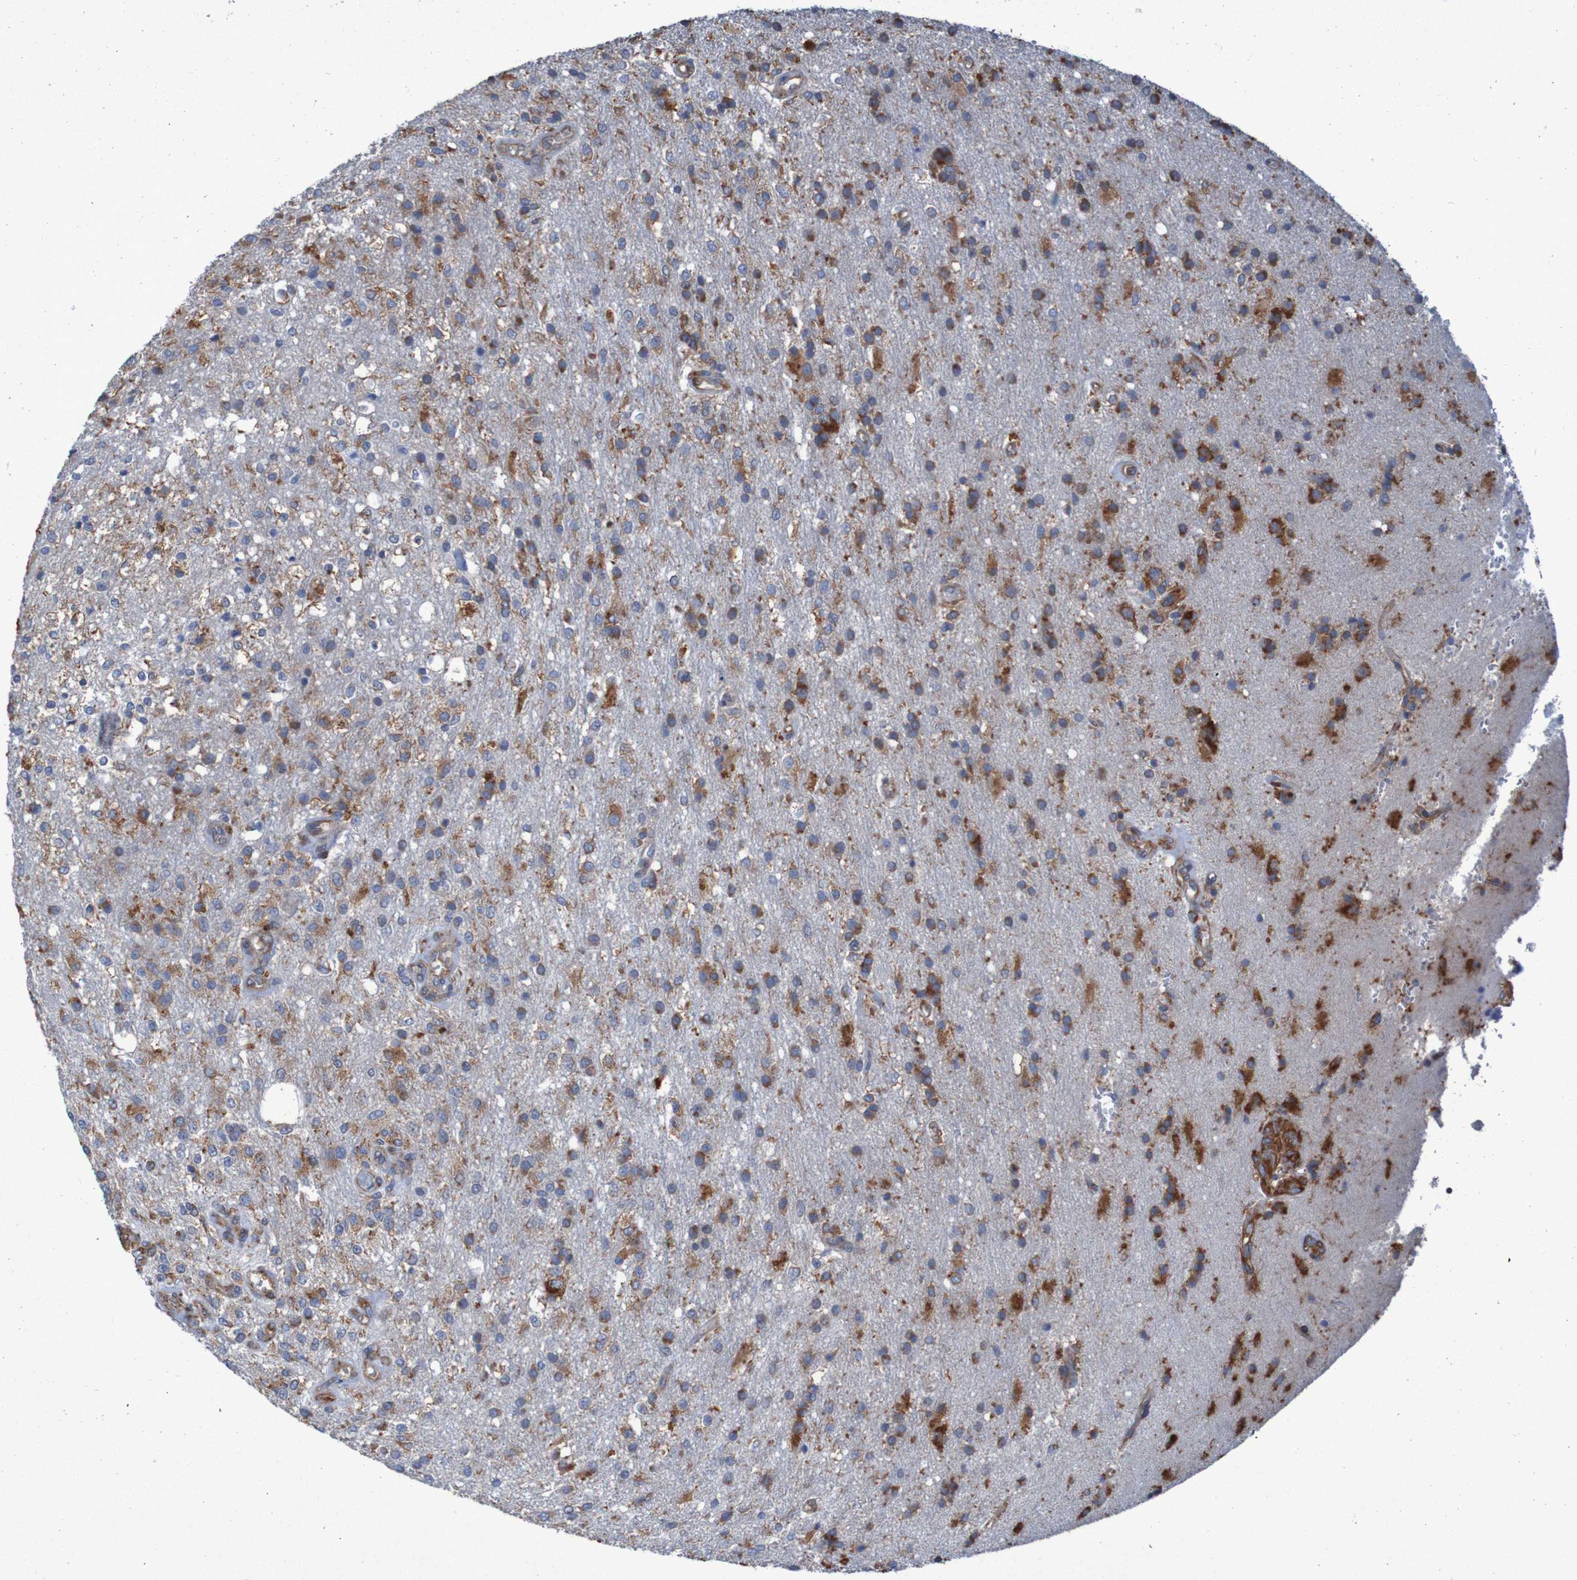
{"staining": {"intensity": "weak", "quantity": ">75%", "location": "cytoplasmic/membranous"}, "tissue": "glioma", "cell_type": "Tumor cells", "image_type": "cancer", "snomed": [{"axis": "morphology", "description": "Normal tissue, NOS"}, {"axis": "morphology", "description": "Glioma, malignant, High grade"}, {"axis": "topography", "description": "Cerebral cortex"}], "caption": "Protein expression analysis of human malignant high-grade glioma reveals weak cytoplasmic/membranous expression in about >75% of tumor cells.", "gene": "RPL10", "patient": {"sex": "male", "age": 77}}